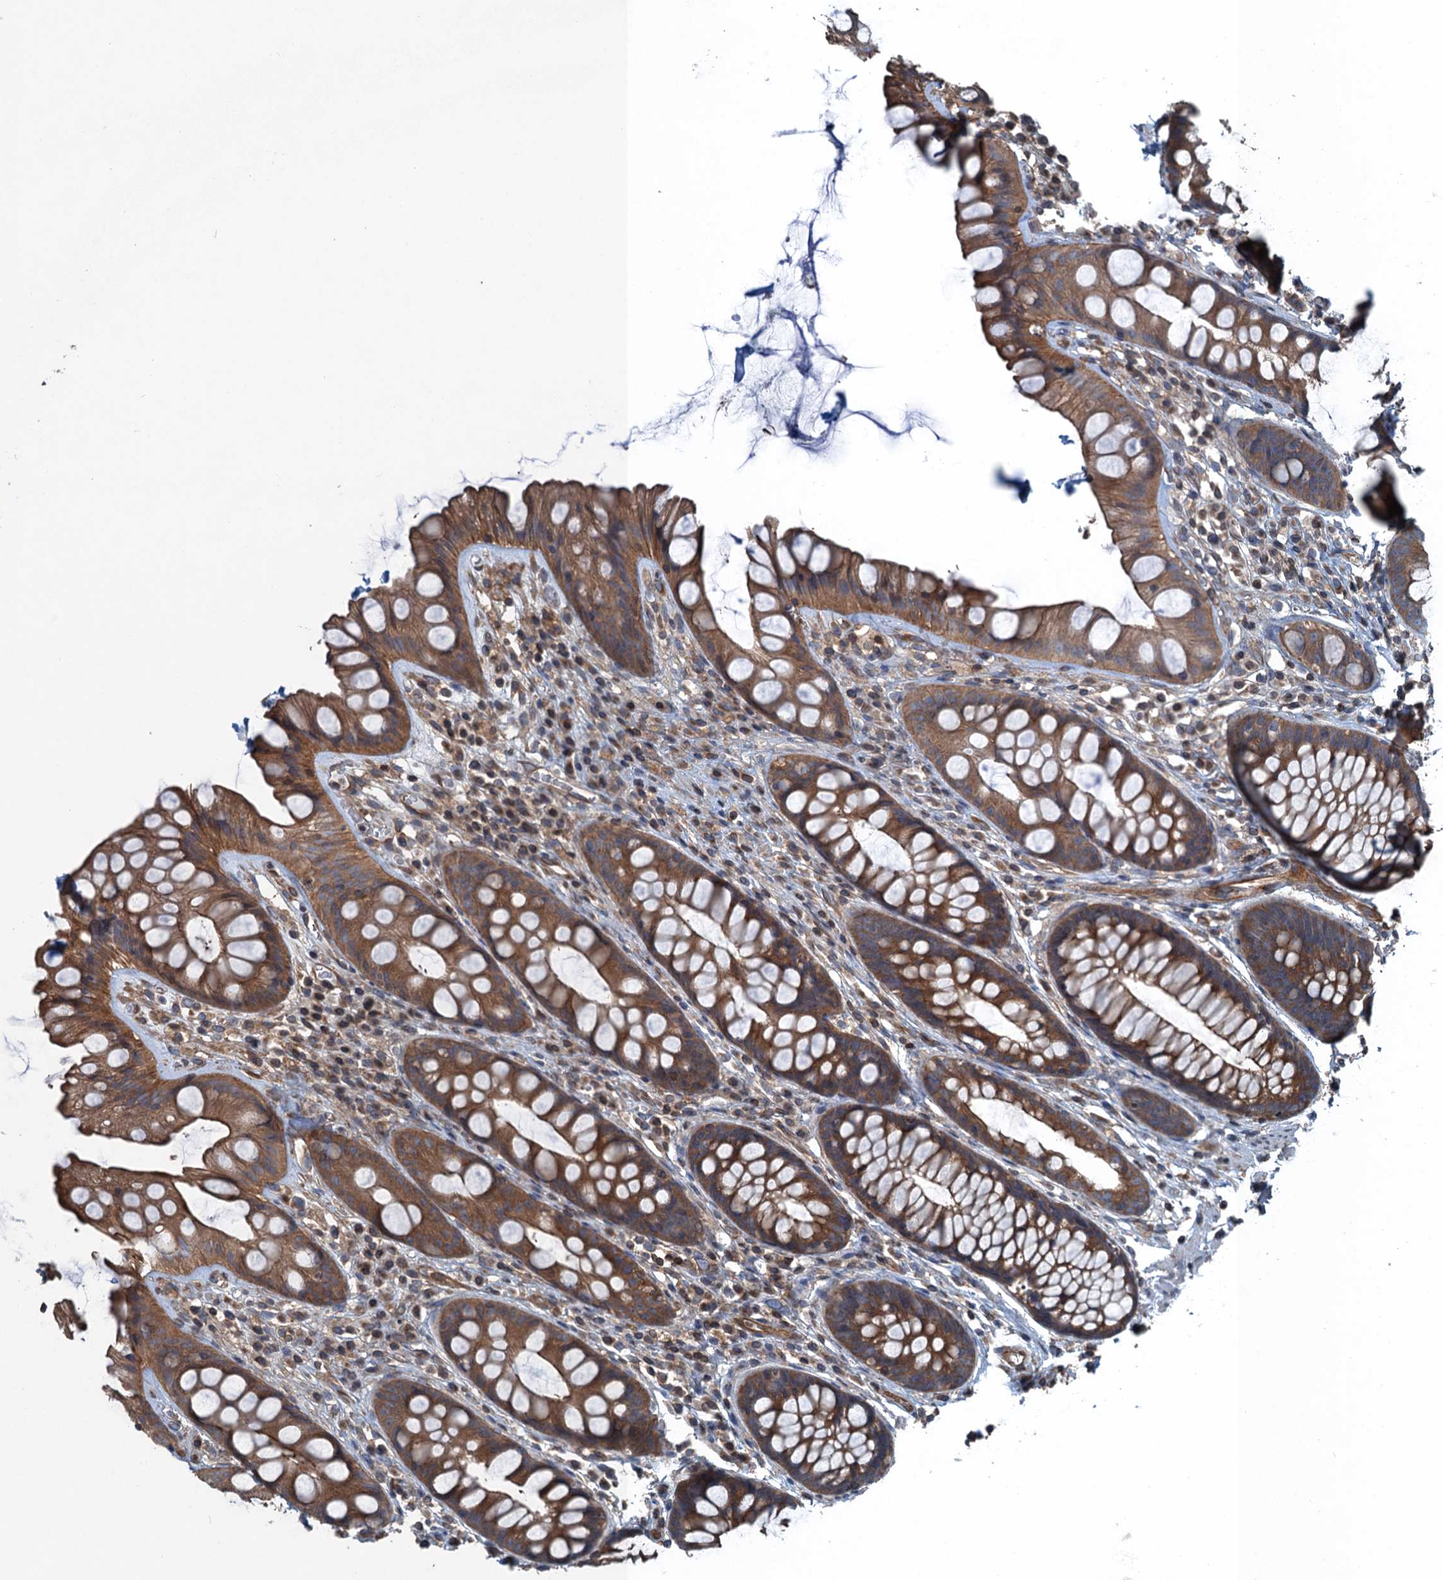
{"staining": {"intensity": "moderate", "quantity": ">75%", "location": "cytoplasmic/membranous"}, "tissue": "rectum", "cell_type": "Glandular cells", "image_type": "normal", "snomed": [{"axis": "morphology", "description": "Normal tissue, NOS"}, {"axis": "topography", "description": "Rectum"}], "caption": "IHC photomicrograph of benign rectum: human rectum stained using immunohistochemistry (IHC) shows medium levels of moderate protein expression localized specifically in the cytoplasmic/membranous of glandular cells, appearing as a cytoplasmic/membranous brown color.", "gene": "TRAPPC8", "patient": {"sex": "male", "age": 74}}